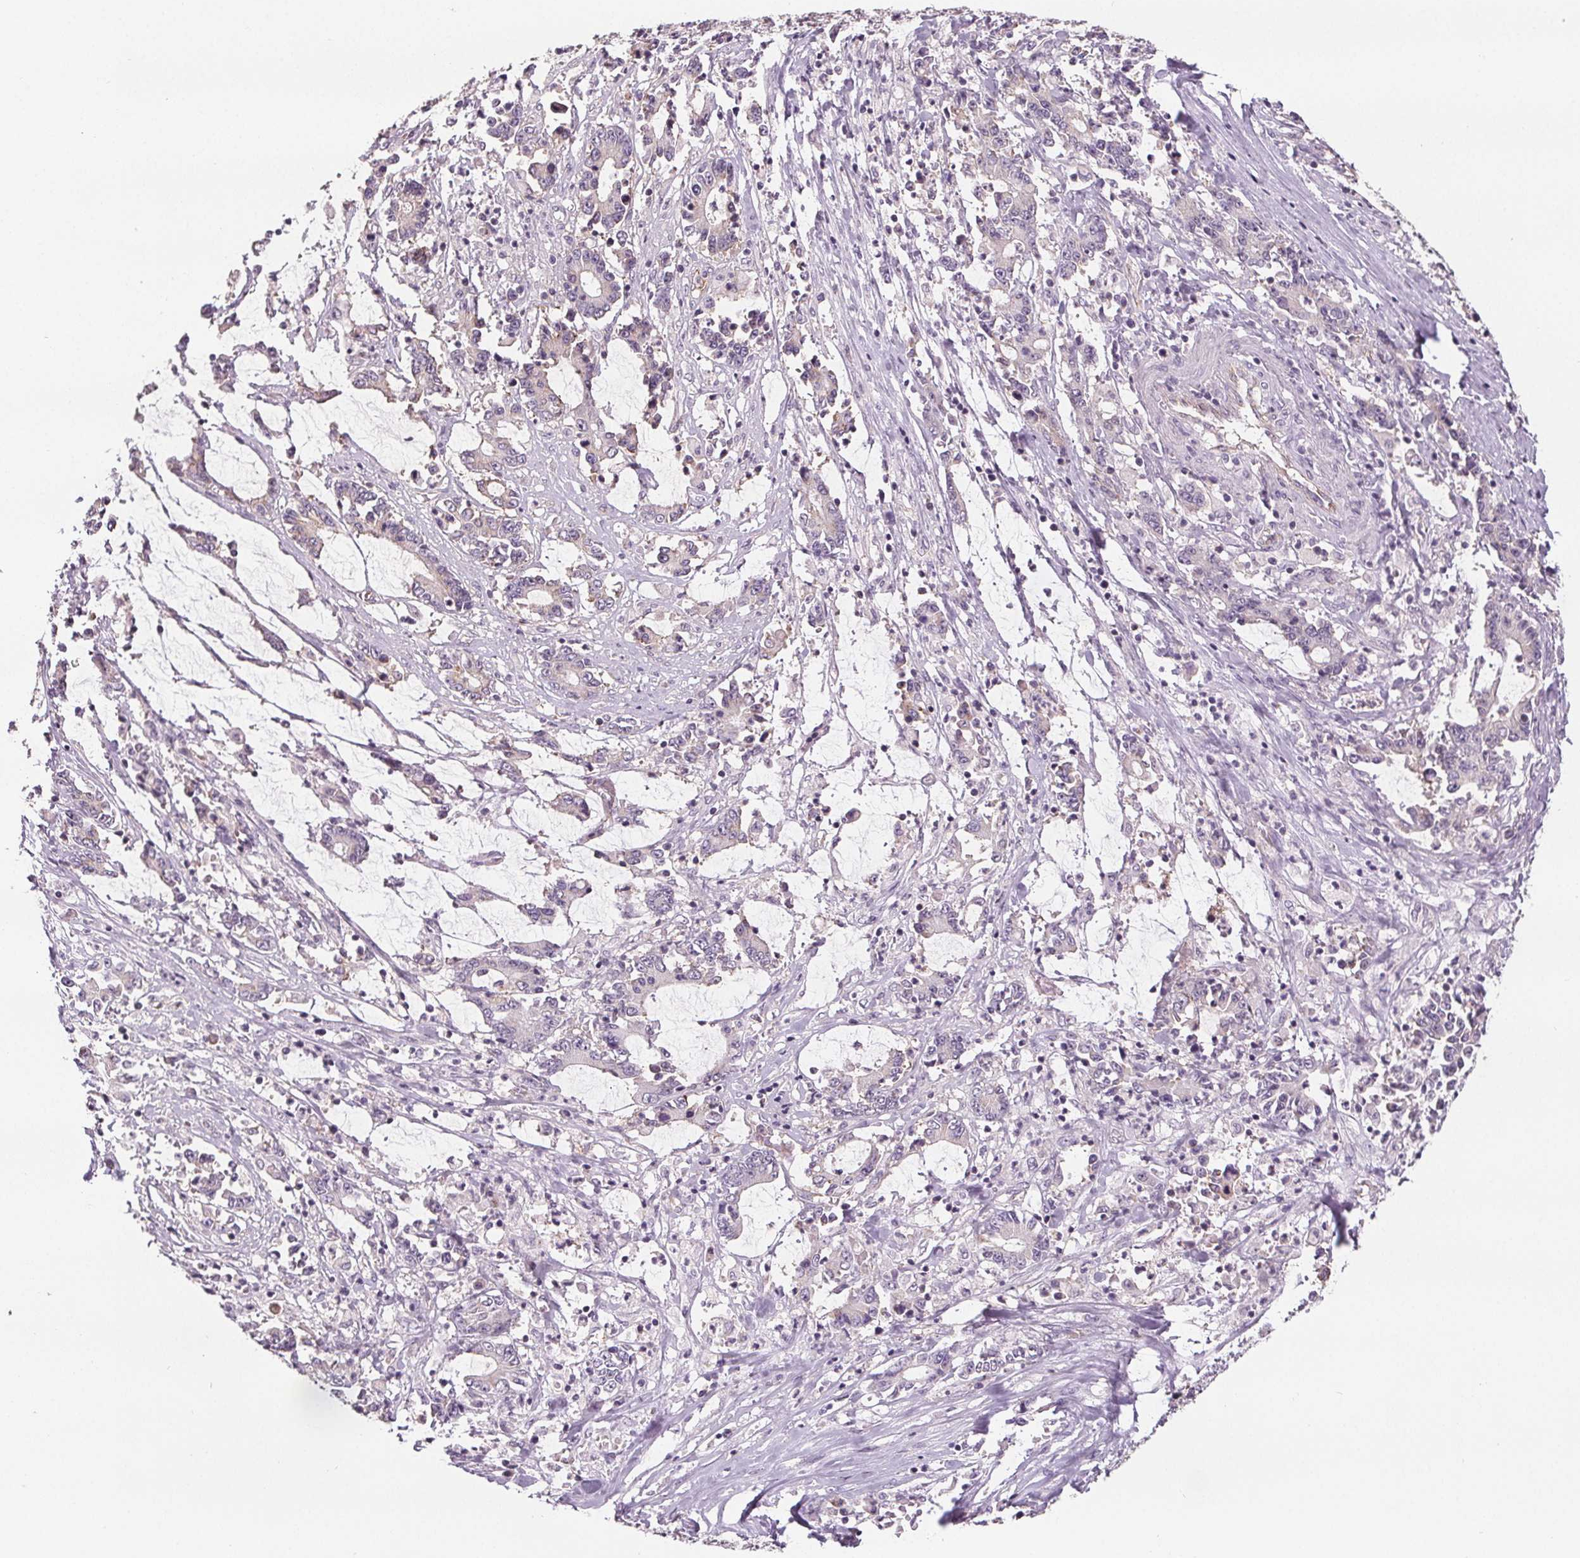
{"staining": {"intensity": "negative", "quantity": "none", "location": "none"}, "tissue": "stomach cancer", "cell_type": "Tumor cells", "image_type": "cancer", "snomed": [{"axis": "morphology", "description": "Adenocarcinoma, NOS"}, {"axis": "topography", "description": "Stomach, upper"}], "caption": "IHC image of stomach cancer (adenocarcinoma) stained for a protein (brown), which shows no positivity in tumor cells. (DAB (3,3'-diaminobenzidine) immunohistochemistry (IHC), high magnification).", "gene": "ATP1A1", "patient": {"sex": "male", "age": 68}}